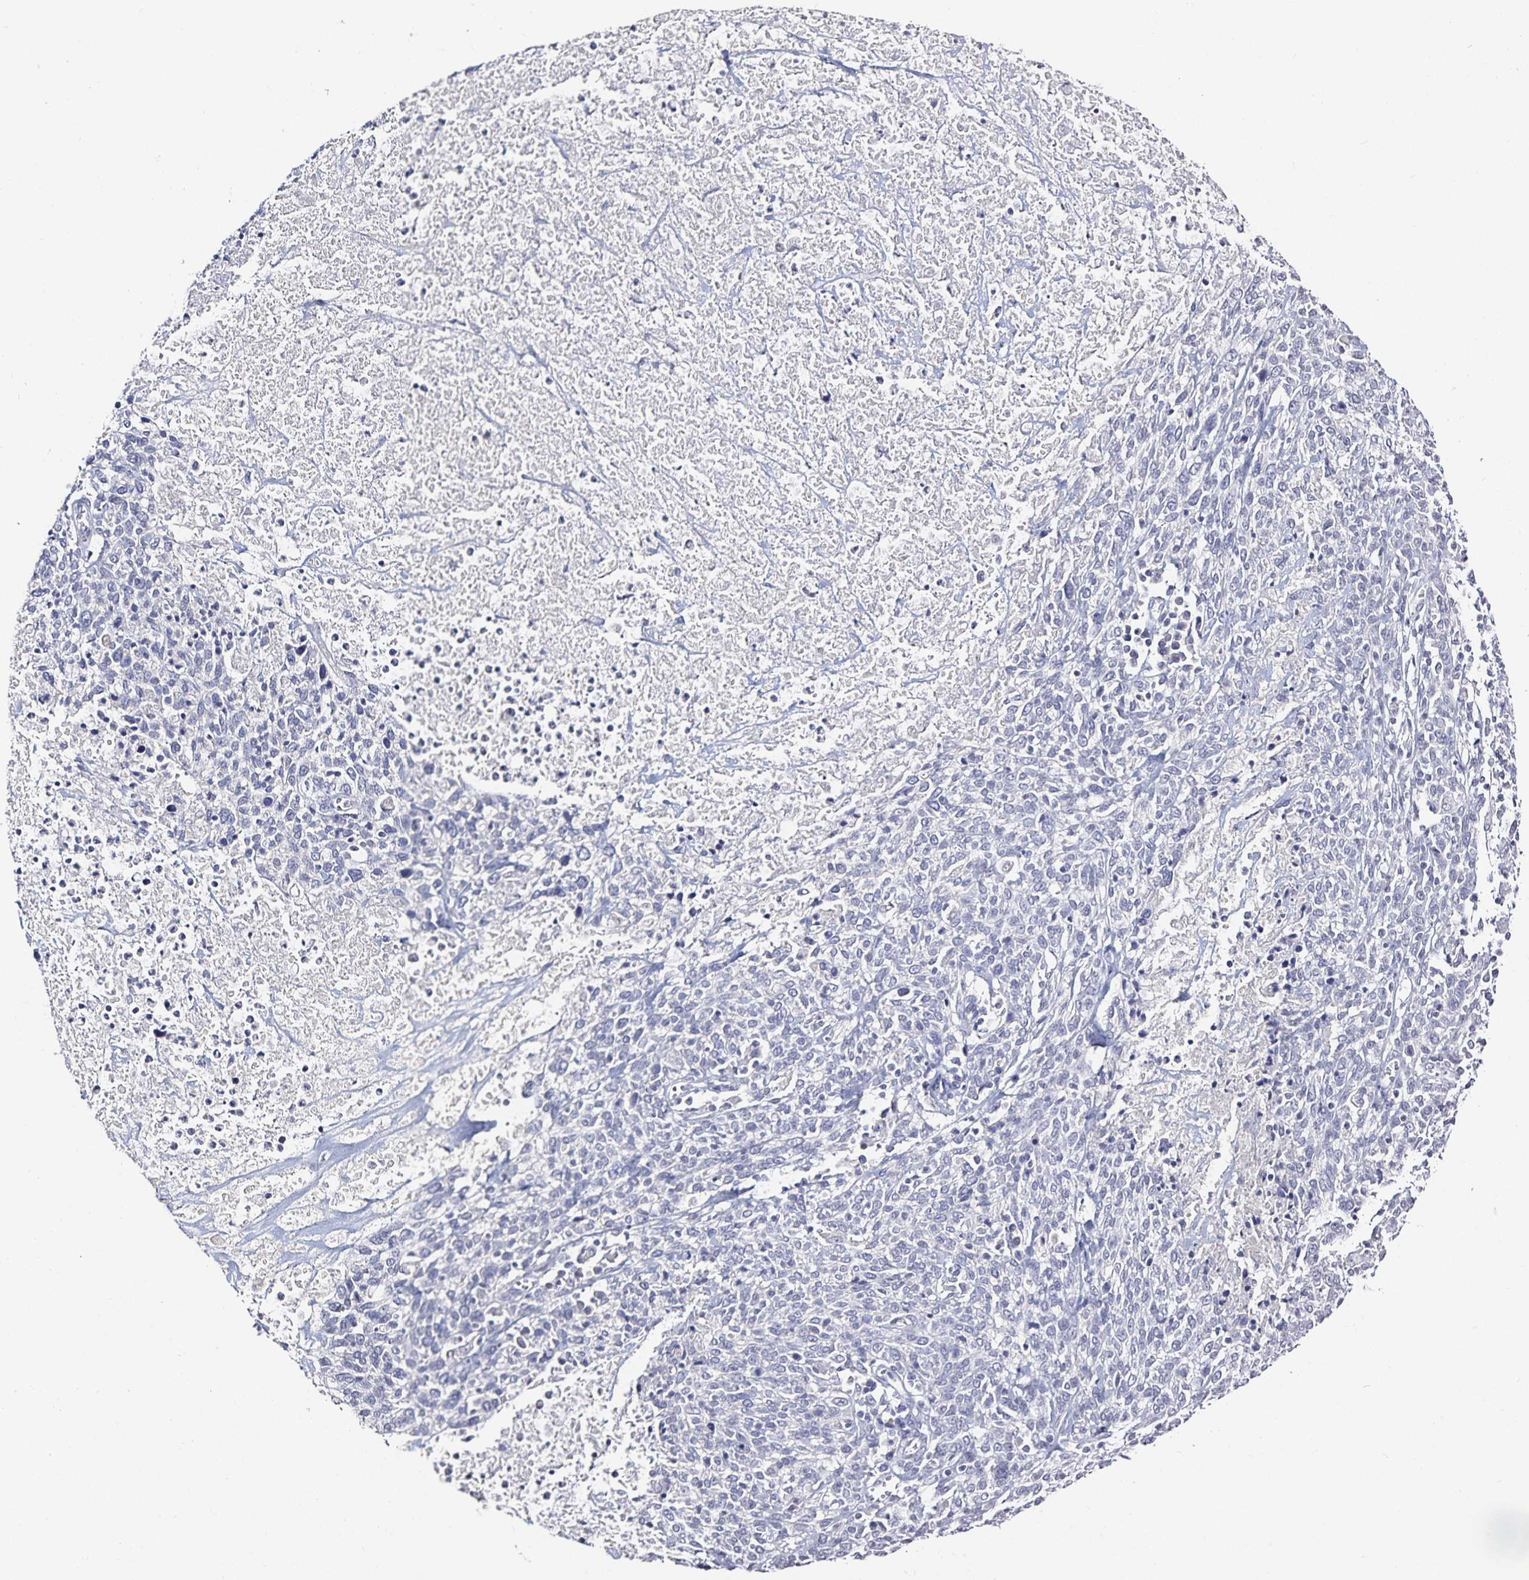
{"staining": {"intensity": "negative", "quantity": "none", "location": "none"}, "tissue": "cervical cancer", "cell_type": "Tumor cells", "image_type": "cancer", "snomed": [{"axis": "morphology", "description": "Squamous cell carcinoma, NOS"}, {"axis": "topography", "description": "Cervix"}], "caption": "Cervical squamous cell carcinoma stained for a protein using immunohistochemistry (IHC) demonstrates no positivity tumor cells.", "gene": "TTR", "patient": {"sex": "female", "age": 46}}